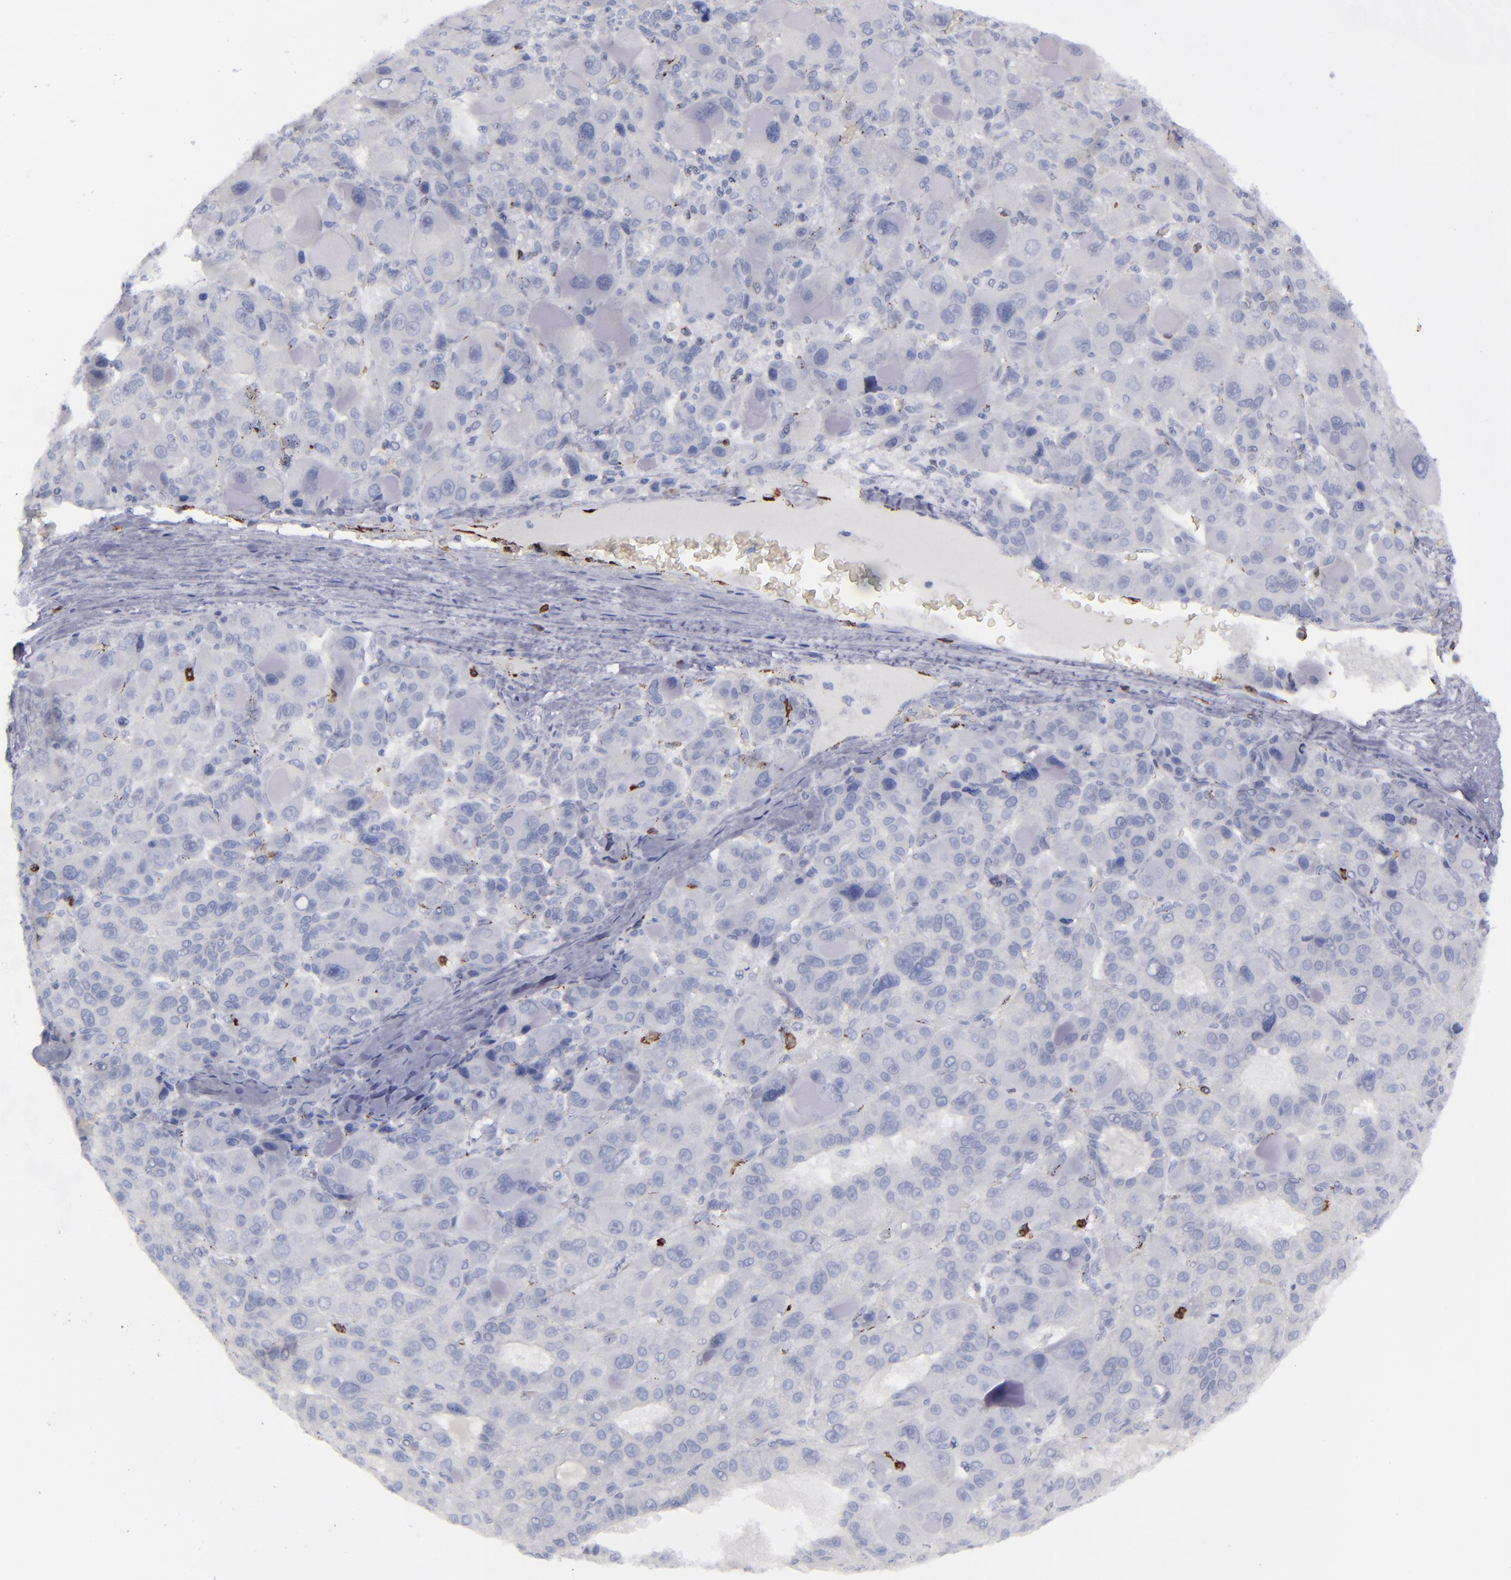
{"staining": {"intensity": "negative", "quantity": "none", "location": "none"}, "tissue": "liver cancer", "cell_type": "Tumor cells", "image_type": "cancer", "snomed": [{"axis": "morphology", "description": "Carcinoma, Hepatocellular, NOS"}, {"axis": "topography", "description": "Liver"}], "caption": "Tumor cells show no significant protein staining in liver cancer (hepatocellular carcinoma).", "gene": "CD27", "patient": {"sex": "male", "age": 76}}